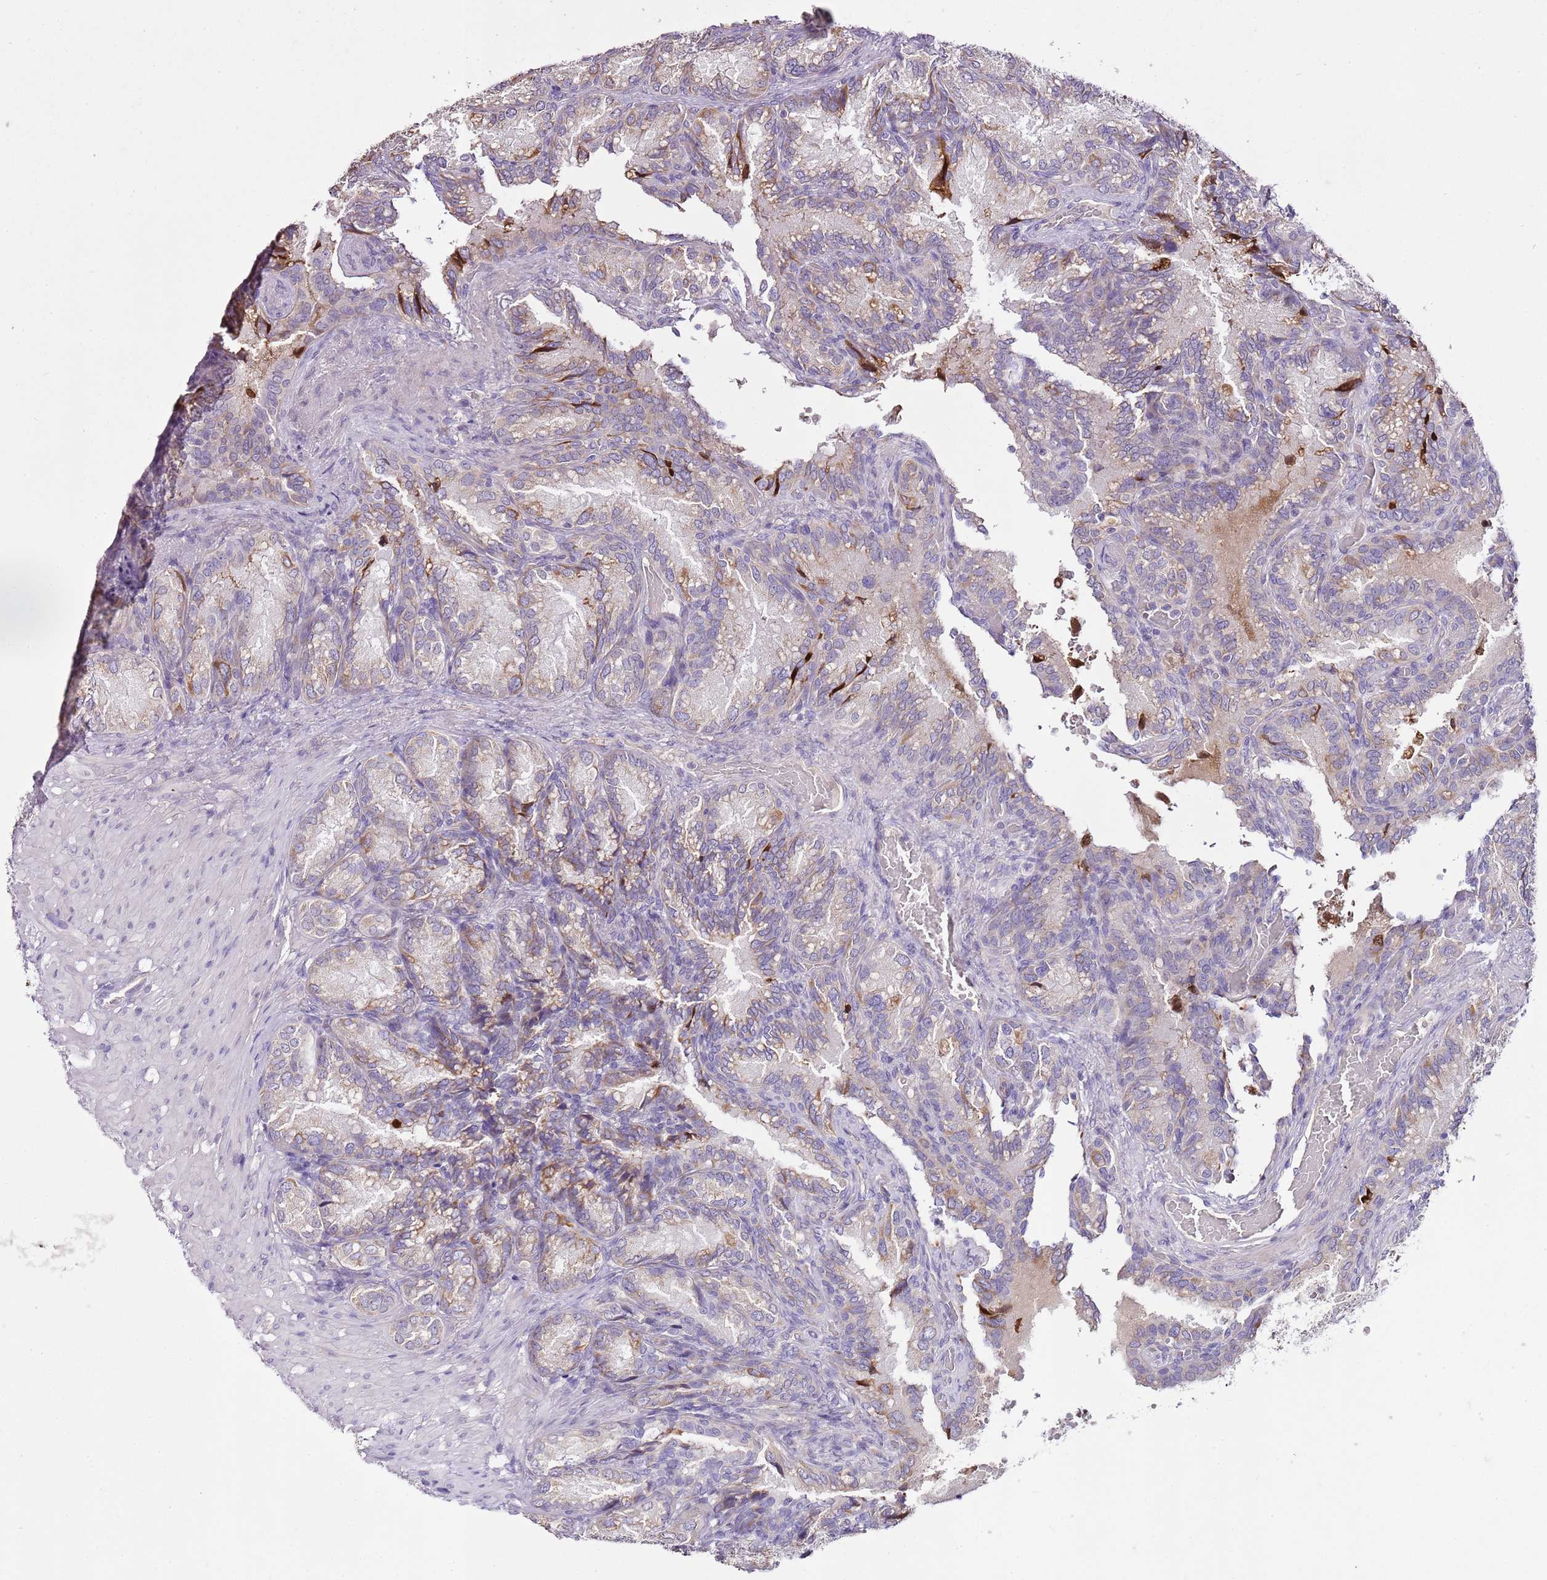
{"staining": {"intensity": "weak", "quantity": "<25%", "location": "cytoplasmic/membranous"}, "tissue": "seminal vesicle", "cell_type": "Glandular cells", "image_type": "normal", "snomed": [{"axis": "morphology", "description": "Normal tissue, NOS"}, {"axis": "topography", "description": "Seminal veicle"}], "caption": "DAB immunohistochemical staining of unremarkable human seminal vesicle displays no significant expression in glandular cells.", "gene": "CMKLR1", "patient": {"sex": "male", "age": 58}}